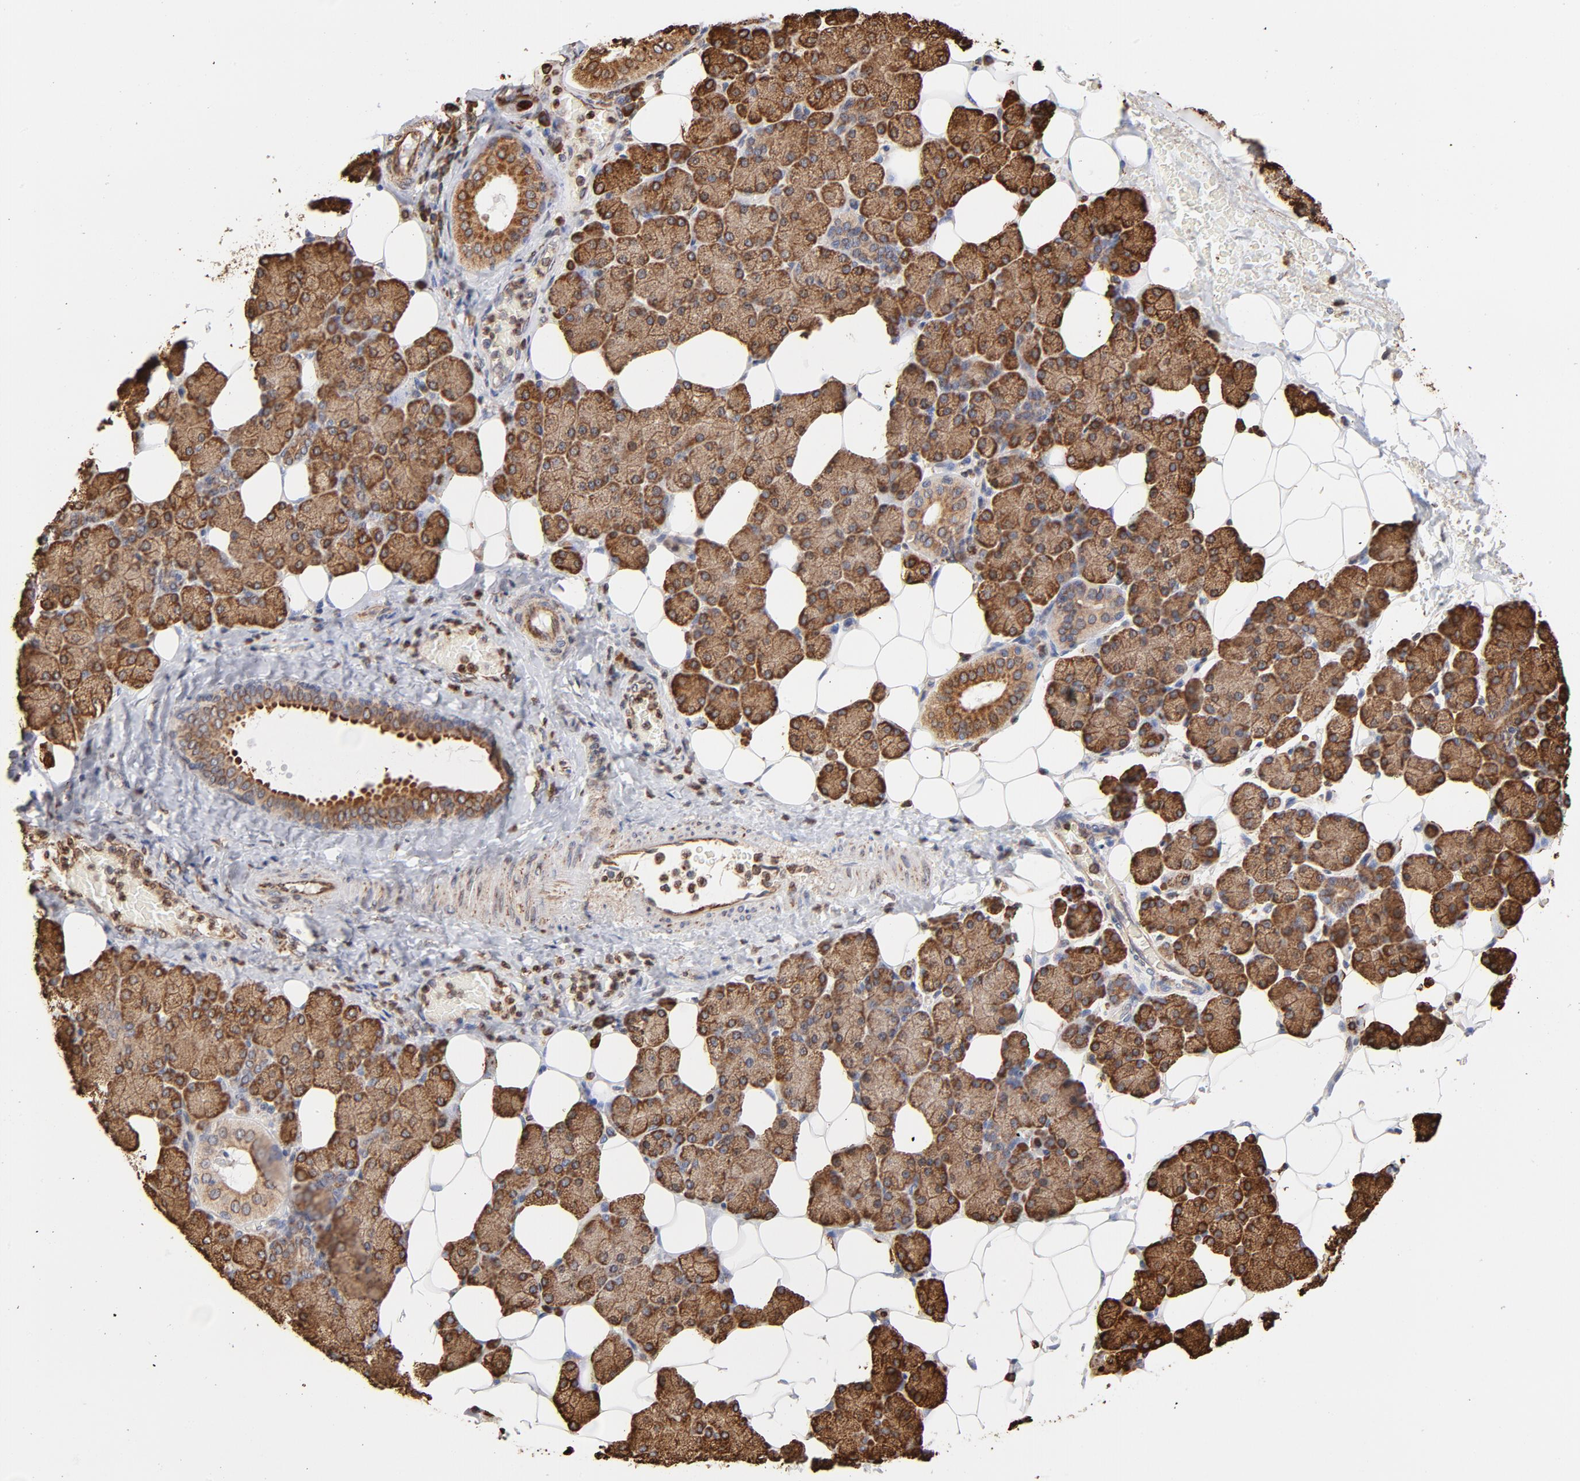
{"staining": {"intensity": "strong", "quantity": ">75%", "location": "cytoplasmic/membranous"}, "tissue": "salivary gland", "cell_type": "Glandular cells", "image_type": "normal", "snomed": [{"axis": "morphology", "description": "Normal tissue, NOS"}, {"axis": "topography", "description": "Lymph node"}, {"axis": "topography", "description": "Salivary gland"}], "caption": "Protein staining of benign salivary gland displays strong cytoplasmic/membranous positivity in about >75% of glandular cells. (DAB = brown stain, brightfield microscopy at high magnification).", "gene": "CANX", "patient": {"sex": "male", "age": 8}}